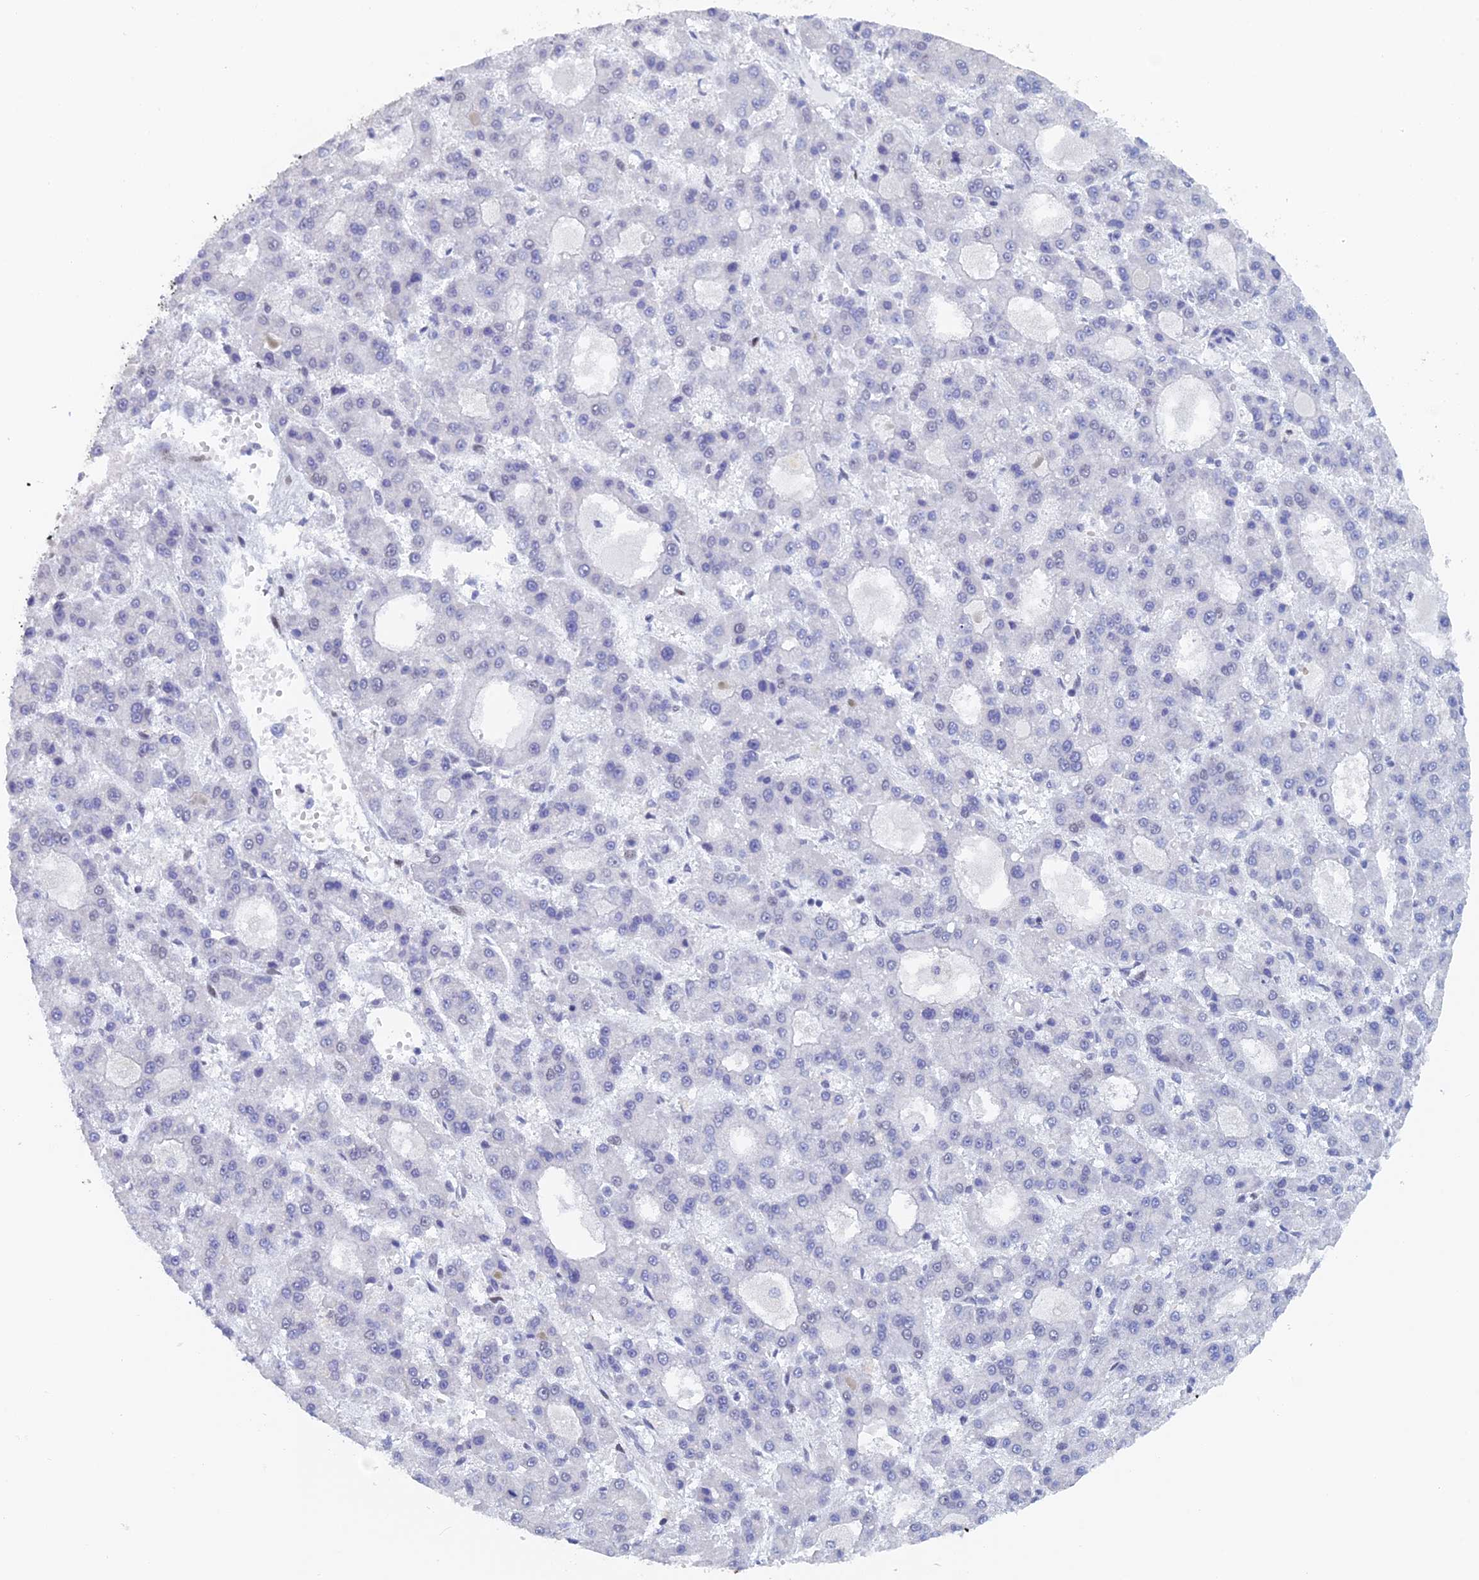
{"staining": {"intensity": "negative", "quantity": "none", "location": "none"}, "tissue": "liver cancer", "cell_type": "Tumor cells", "image_type": "cancer", "snomed": [{"axis": "morphology", "description": "Carcinoma, Hepatocellular, NOS"}, {"axis": "topography", "description": "Liver"}], "caption": "This is an immunohistochemistry (IHC) image of liver cancer. There is no expression in tumor cells.", "gene": "GMNC", "patient": {"sex": "male", "age": 70}}